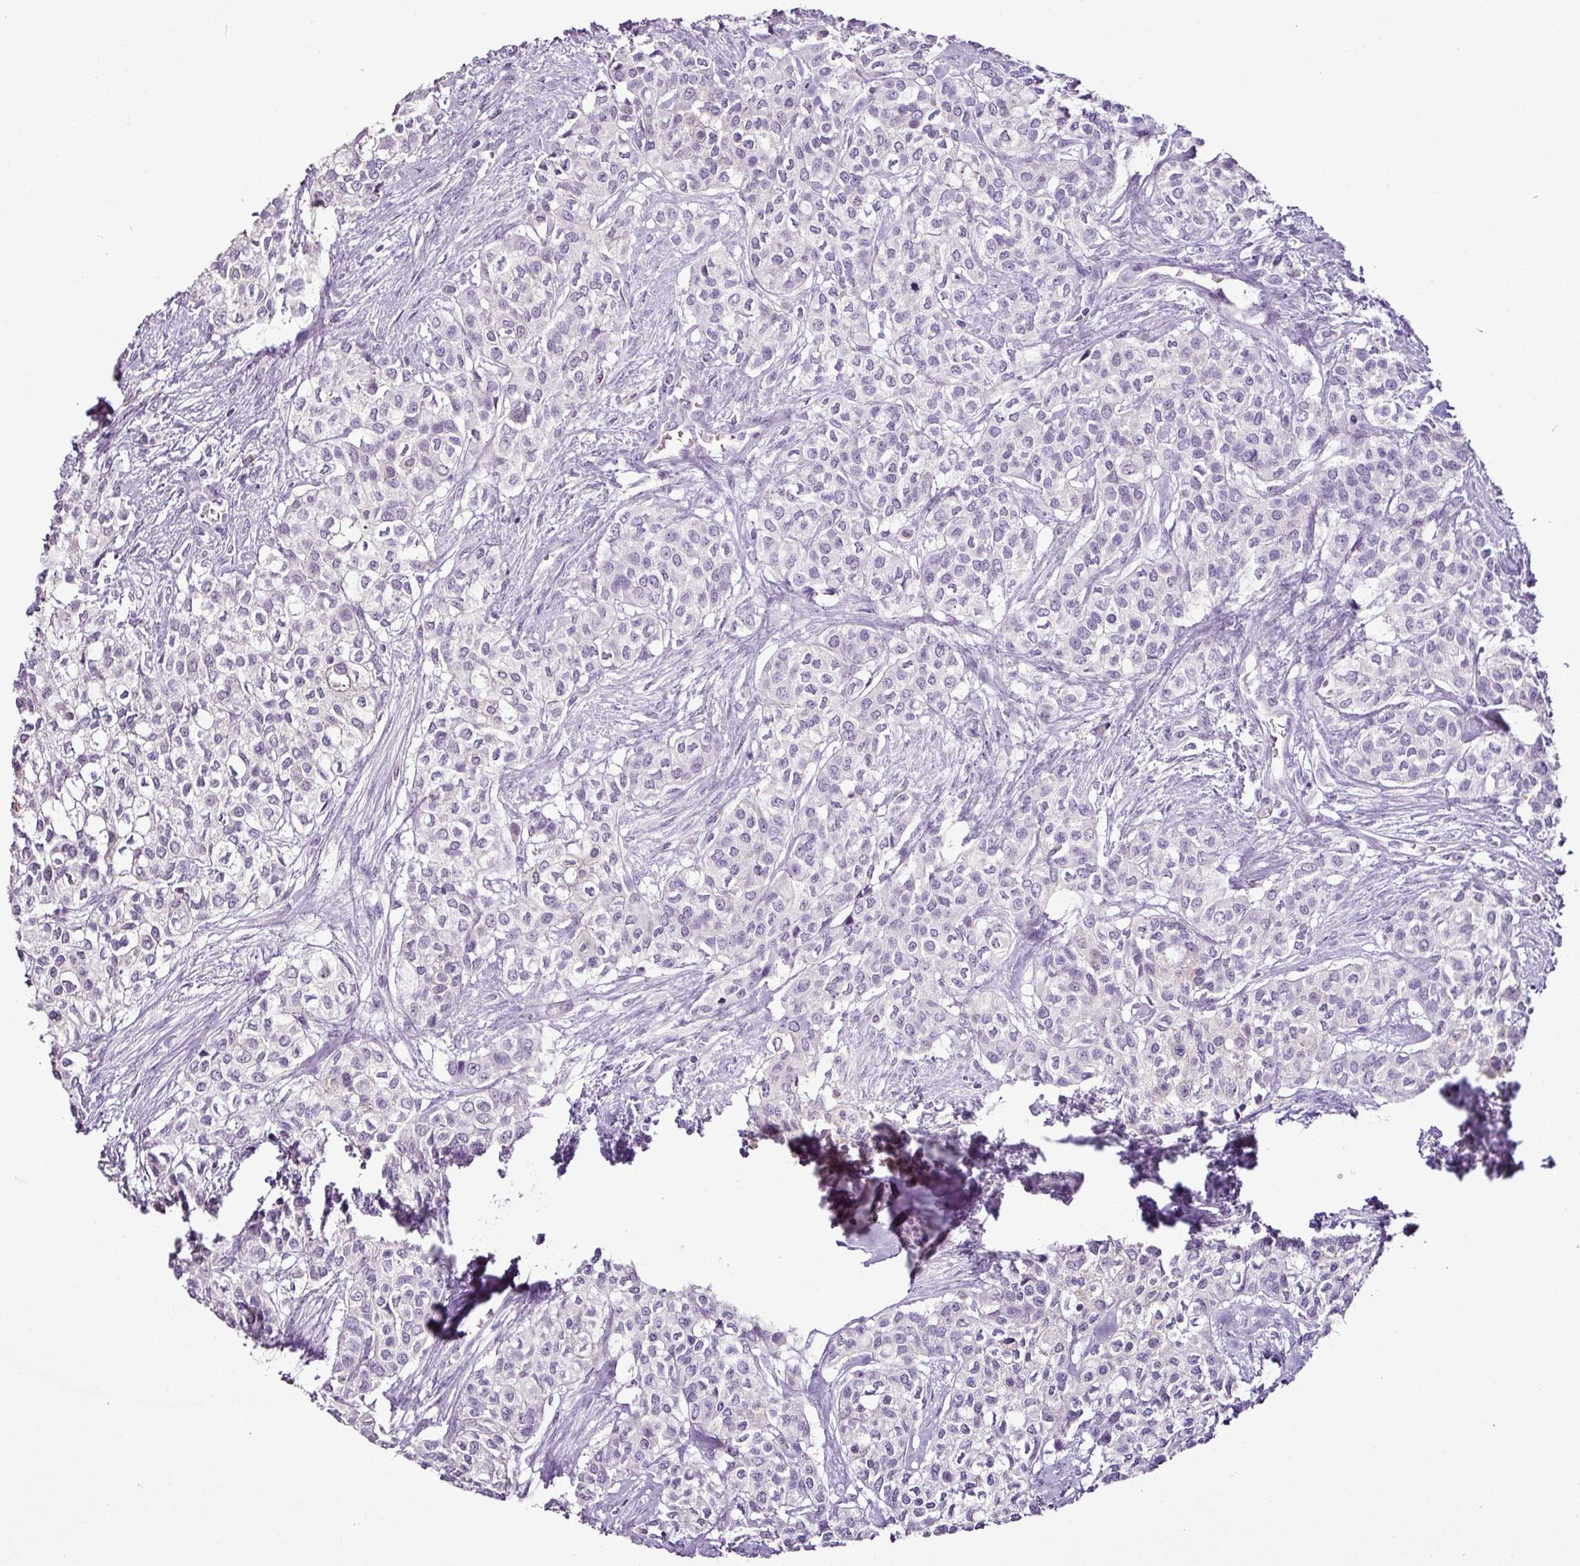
{"staining": {"intensity": "negative", "quantity": "none", "location": "none"}, "tissue": "head and neck cancer", "cell_type": "Tumor cells", "image_type": "cancer", "snomed": [{"axis": "morphology", "description": "Adenocarcinoma, NOS"}, {"axis": "topography", "description": "Head-Neck"}], "caption": "Tumor cells are negative for brown protein staining in head and neck cancer (adenocarcinoma). Nuclei are stained in blue.", "gene": "ESR1", "patient": {"sex": "male", "age": 81}}